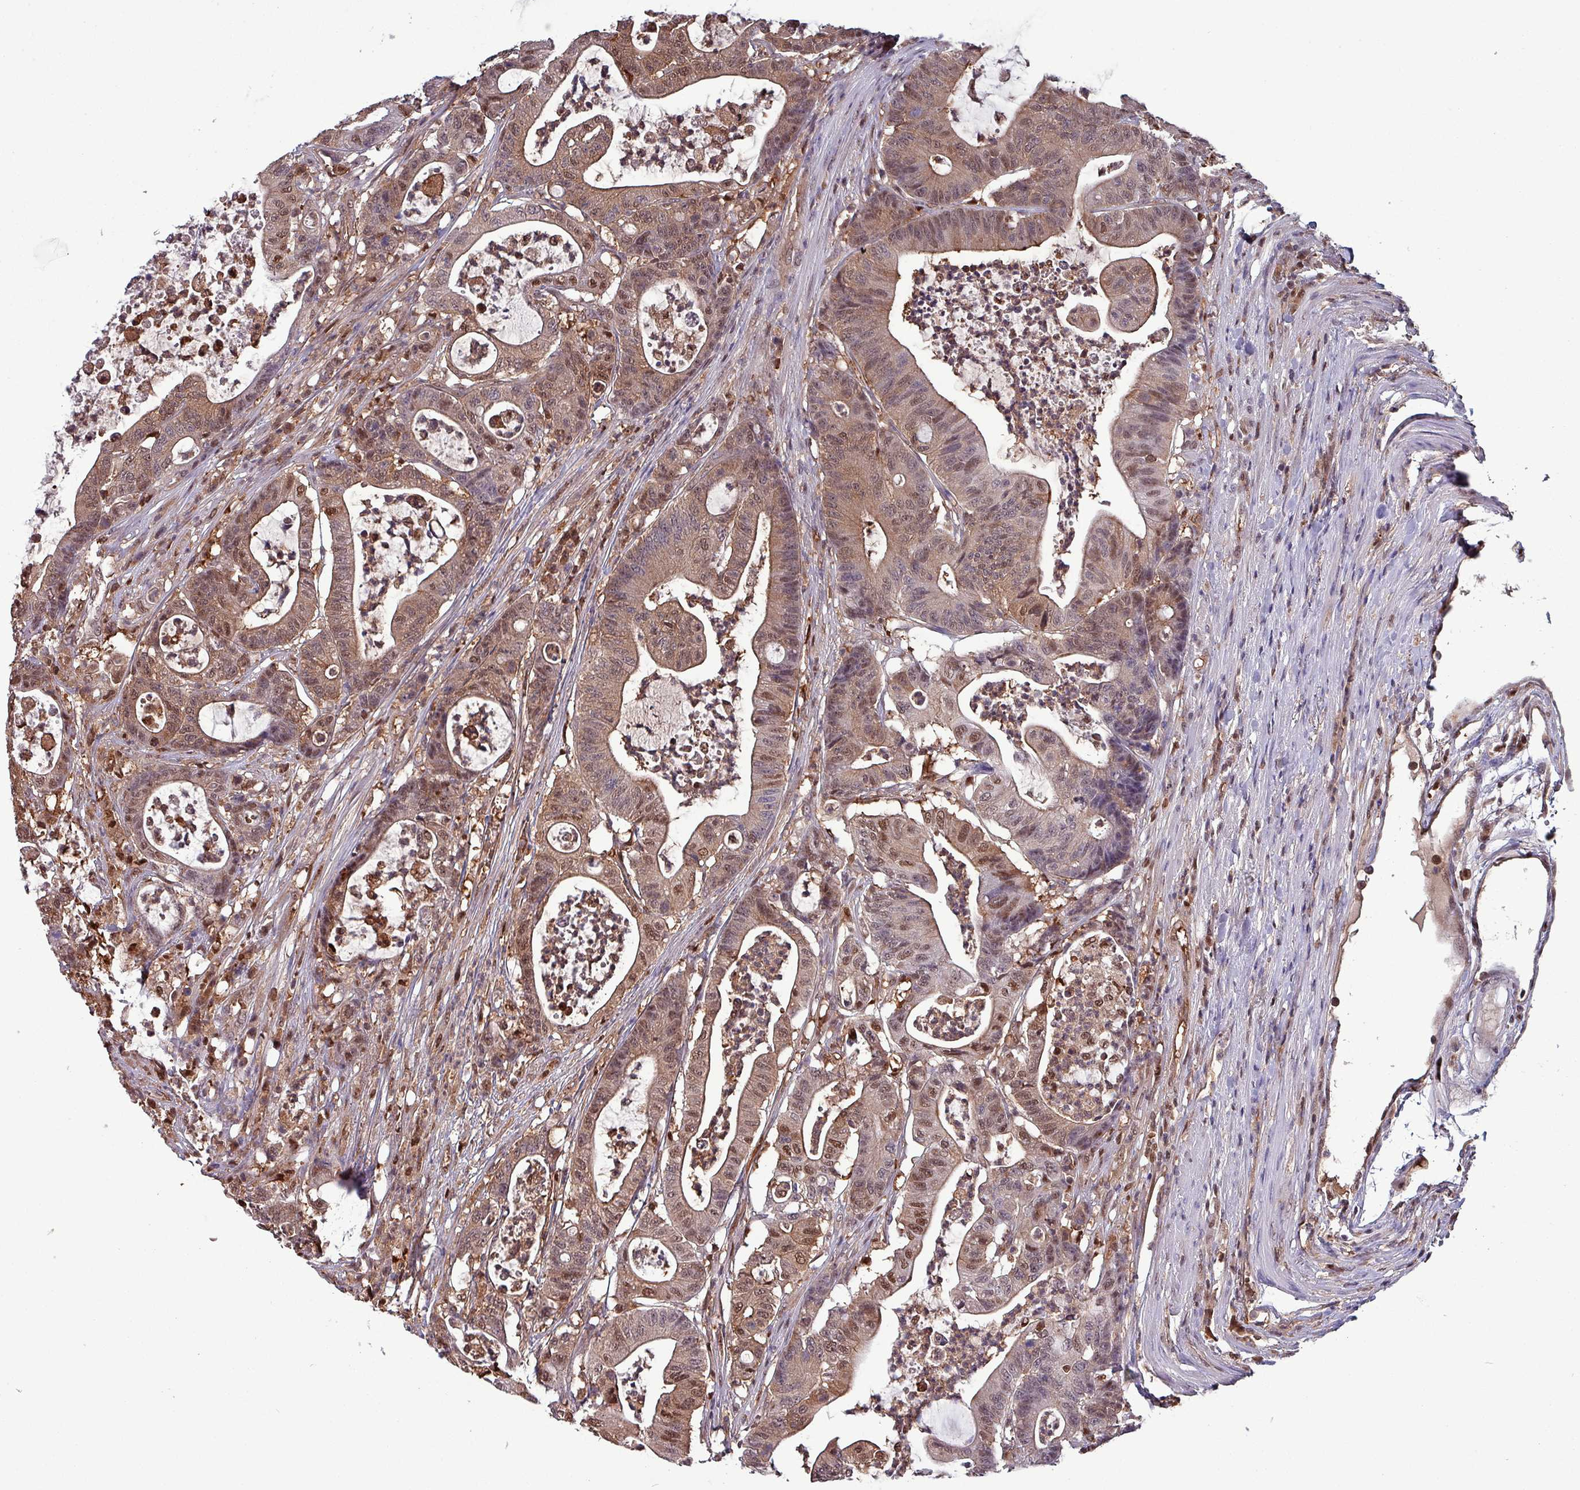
{"staining": {"intensity": "moderate", "quantity": ">75%", "location": "cytoplasmic/membranous,nuclear"}, "tissue": "colorectal cancer", "cell_type": "Tumor cells", "image_type": "cancer", "snomed": [{"axis": "morphology", "description": "Adenocarcinoma, NOS"}, {"axis": "topography", "description": "Colon"}], "caption": "An image of human colorectal cancer stained for a protein reveals moderate cytoplasmic/membranous and nuclear brown staining in tumor cells.", "gene": "PSMB8", "patient": {"sex": "female", "age": 84}}